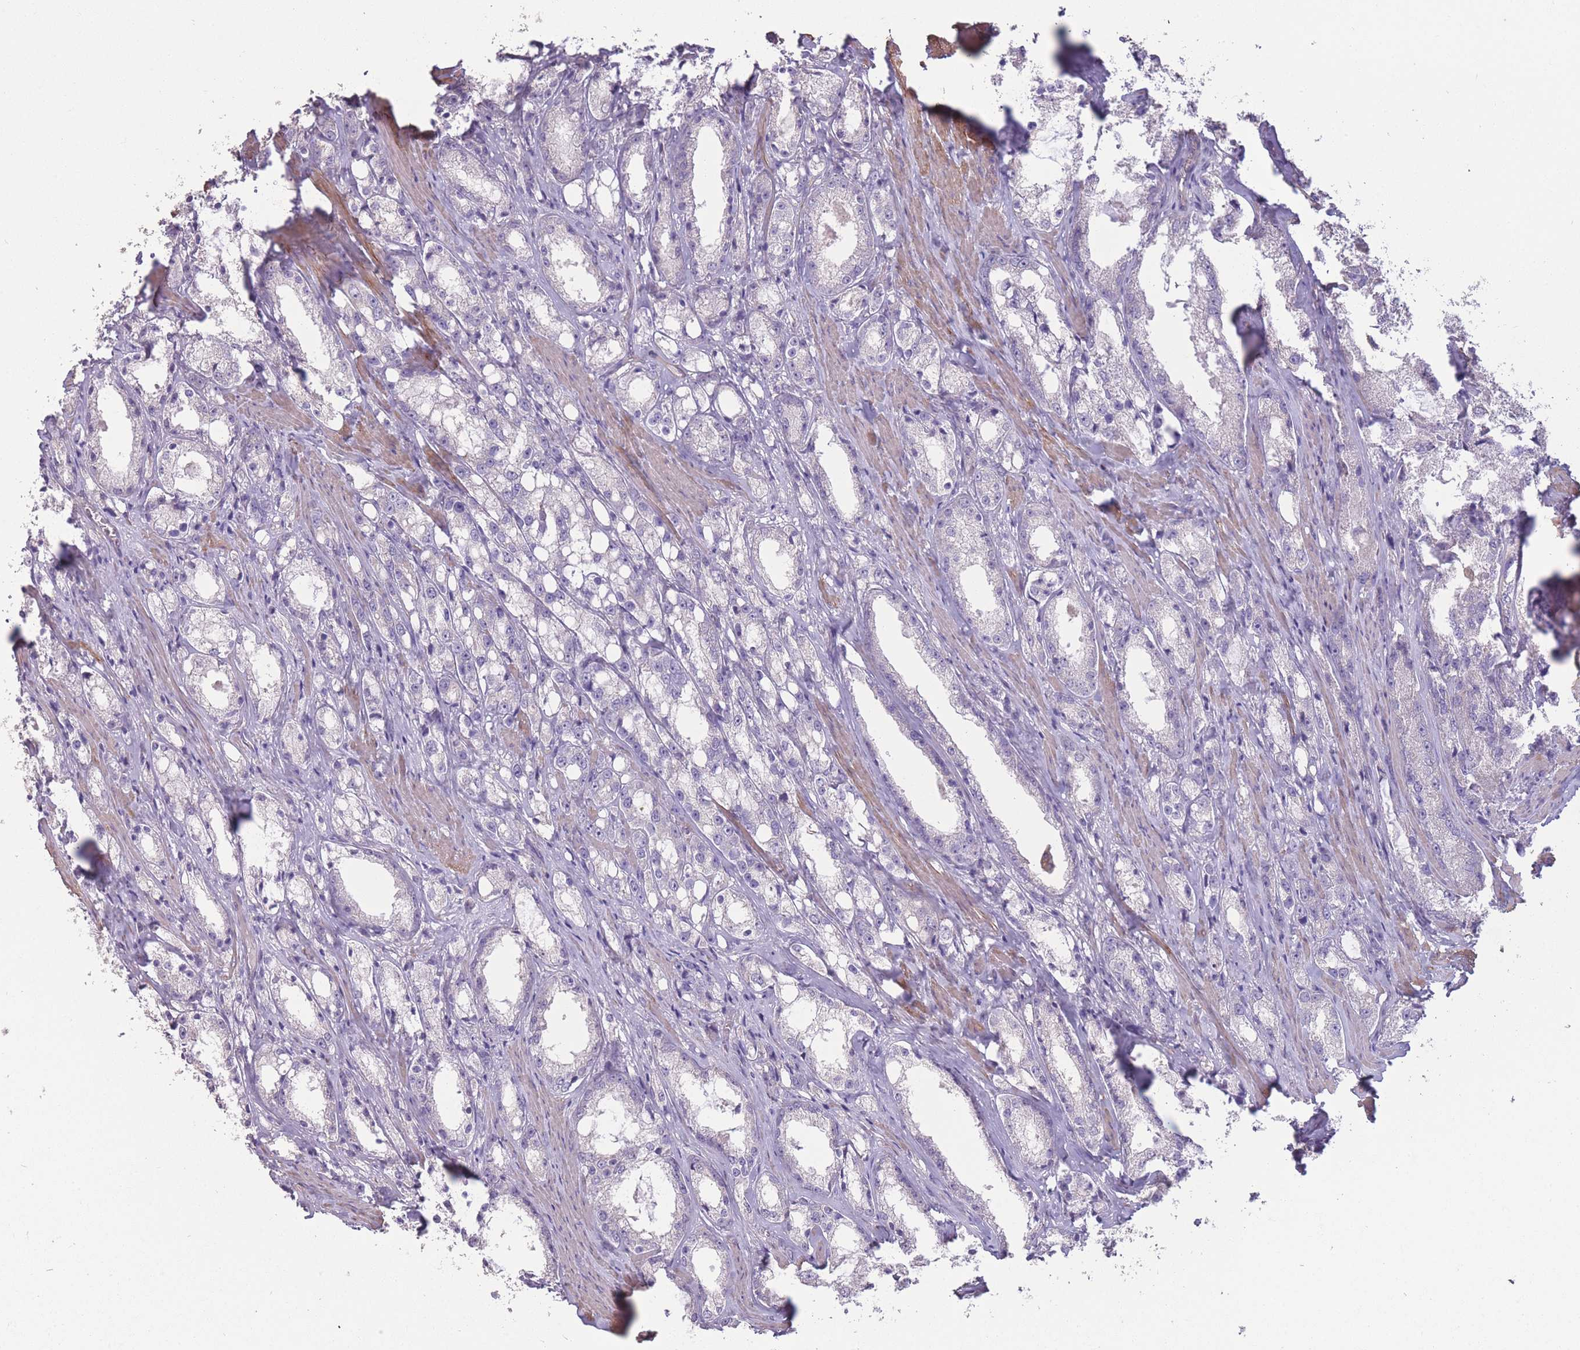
{"staining": {"intensity": "negative", "quantity": "none", "location": "none"}, "tissue": "prostate cancer", "cell_type": "Tumor cells", "image_type": "cancer", "snomed": [{"axis": "morphology", "description": "Adenocarcinoma, High grade"}, {"axis": "topography", "description": "Prostate"}], "caption": "Immunohistochemistry (IHC) image of neoplastic tissue: human adenocarcinoma (high-grade) (prostate) stained with DAB (3,3'-diaminobenzidine) reveals no significant protein positivity in tumor cells.", "gene": "RSPH10B", "patient": {"sex": "male", "age": 66}}